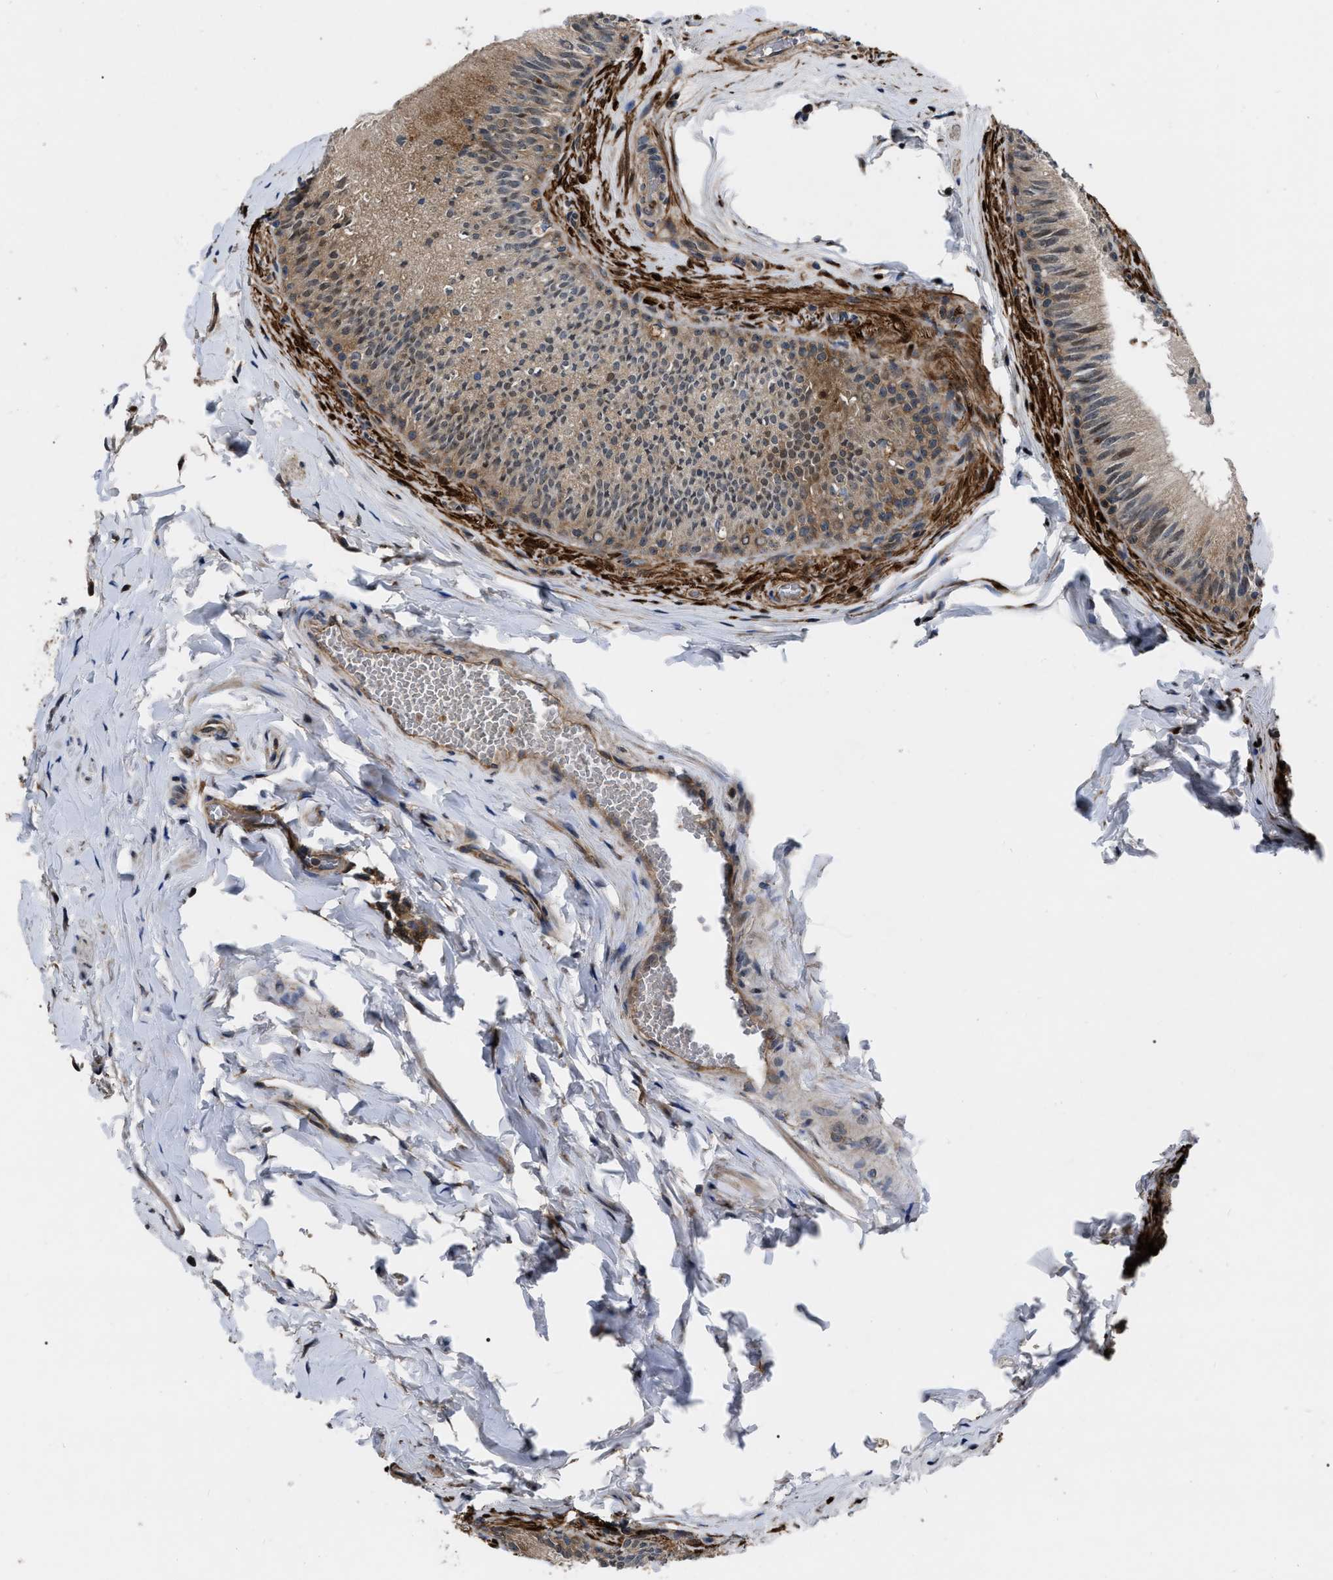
{"staining": {"intensity": "strong", "quantity": ">75%", "location": "cytoplasmic/membranous"}, "tissue": "epididymis", "cell_type": "Glandular cells", "image_type": "normal", "snomed": [{"axis": "morphology", "description": "Normal tissue, NOS"}, {"axis": "topography", "description": "Testis"}, {"axis": "topography", "description": "Epididymis"}], "caption": "Benign epididymis displays strong cytoplasmic/membranous staining in approximately >75% of glandular cells, visualized by immunohistochemistry. The protein is stained brown, and the nuclei are stained in blue (DAB (3,3'-diaminobenzidine) IHC with brightfield microscopy, high magnification).", "gene": "GET4", "patient": {"sex": "male", "age": 36}}